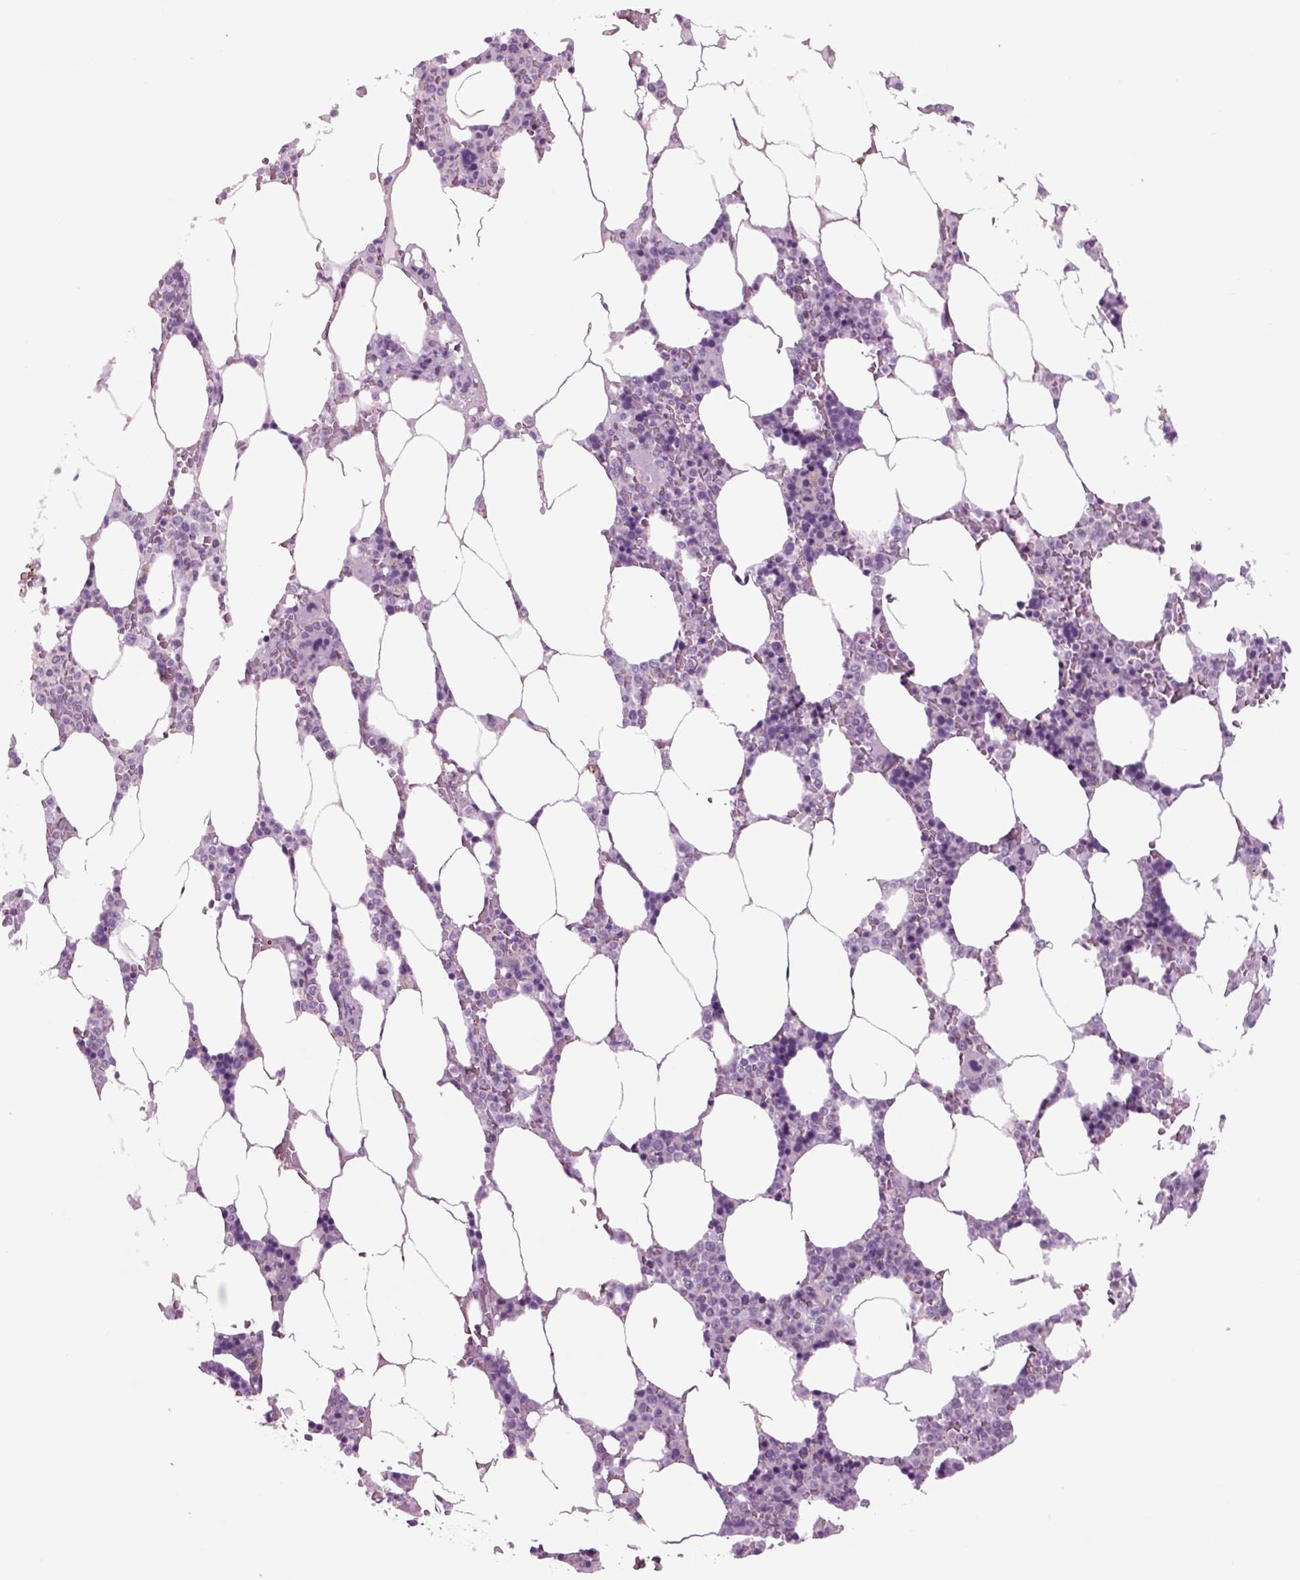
{"staining": {"intensity": "negative", "quantity": "none", "location": "none"}, "tissue": "bone marrow", "cell_type": "Hematopoietic cells", "image_type": "normal", "snomed": [{"axis": "morphology", "description": "Normal tissue, NOS"}, {"axis": "topography", "description": "Bone marrow"}], "caption": "Image shows no significant protein staining in hematopoietic cells of unremarkable bone marrow.", "gene": "CHGB", "patient": {"sex": "male", "age": 63}}